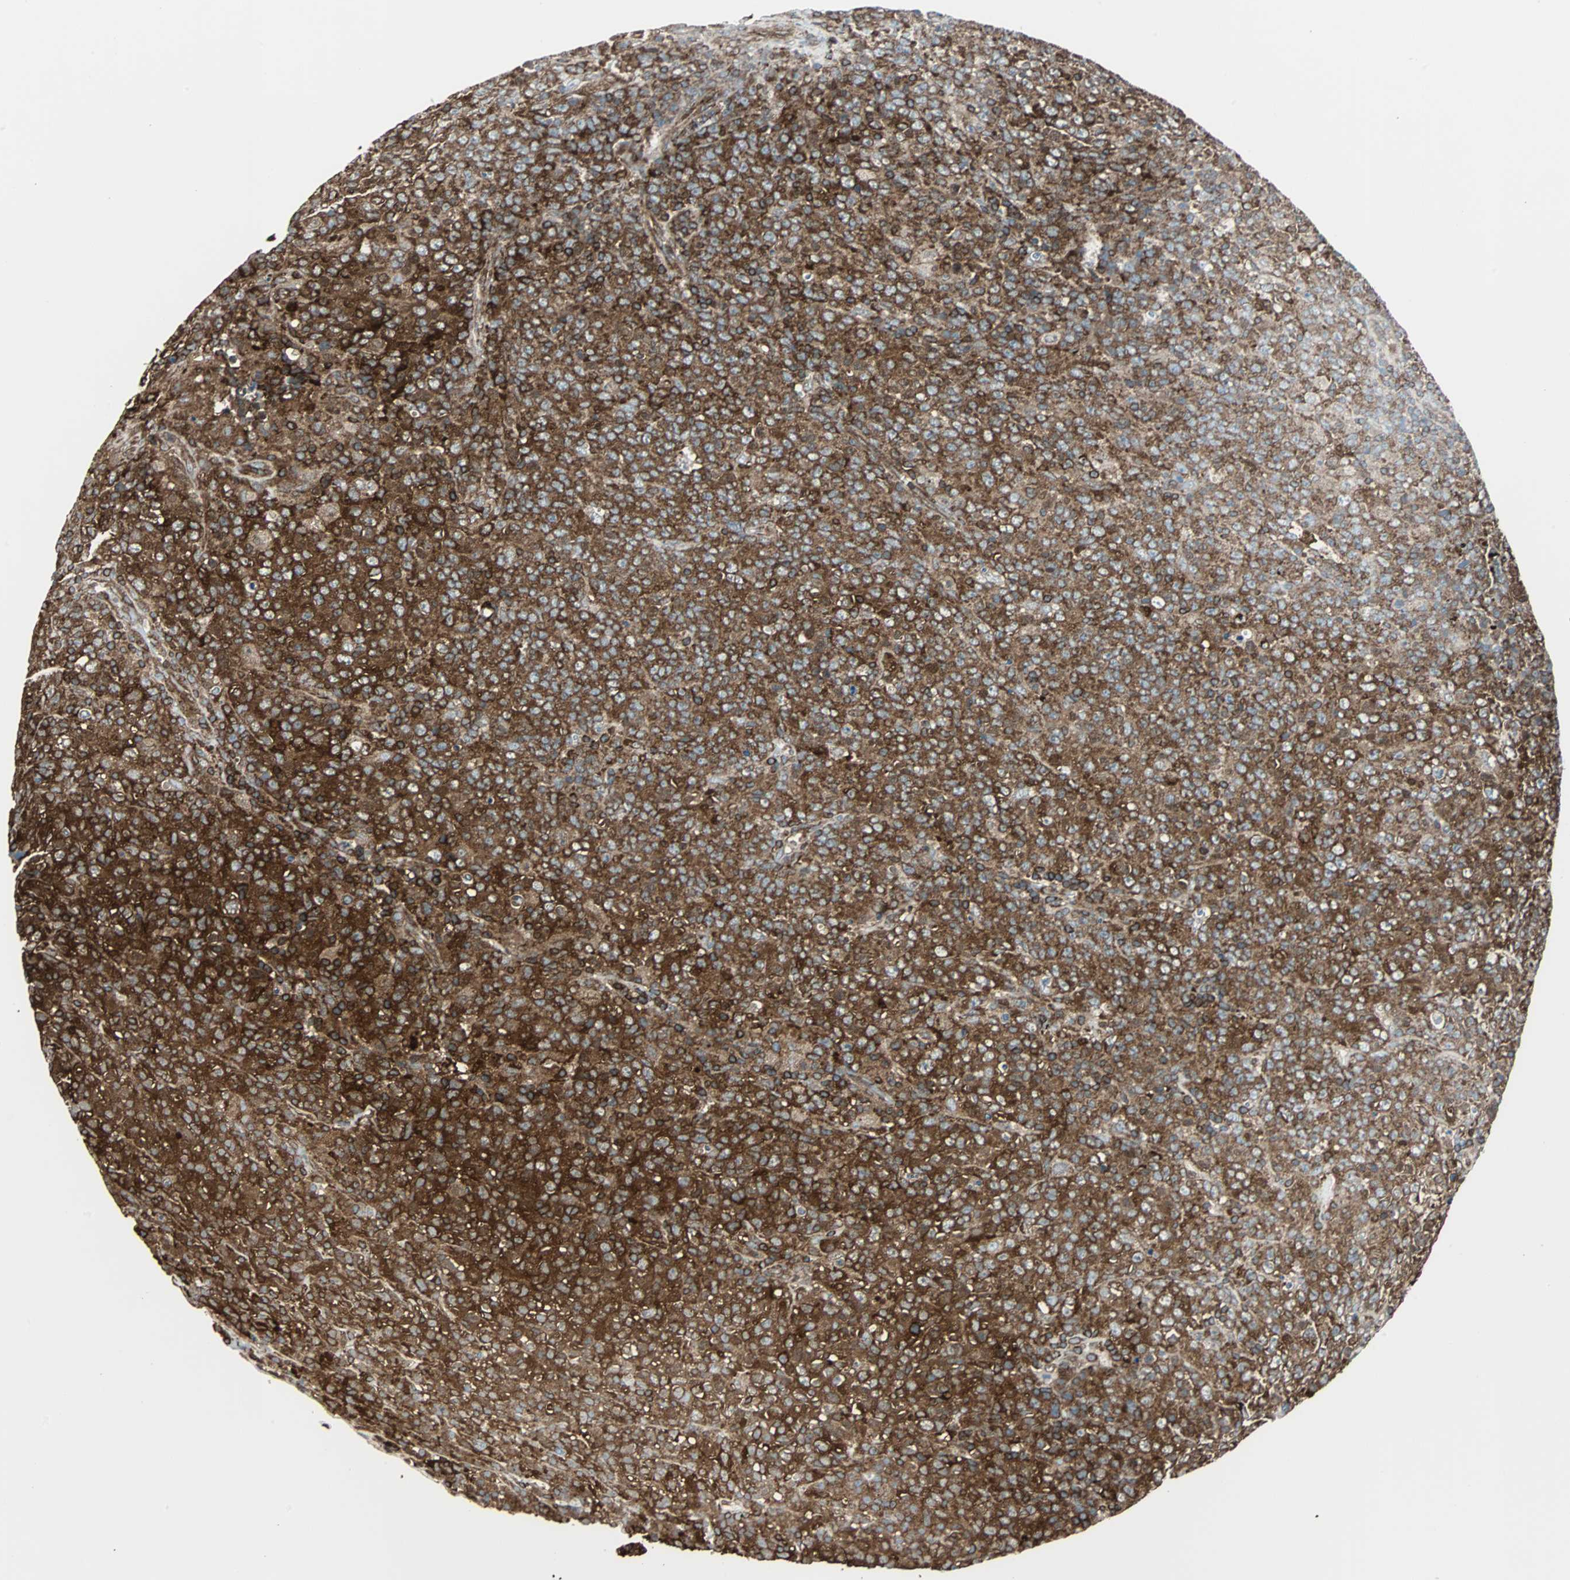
{"staining": {"intensity": "strong", "quantity": ">75%", "location": "cytoplasmic/membranous"}, "tissue": "lymphoma", "cell_type": "Tumor cells", "image_type": "cancer", "snomed": [{"axis": "morphology", "description": "Malignant lymphoma, non-Hodgkin's type, High grade"}, {"axis": "topography", "description": "Tonsil"}], "caption": "About >75% of tumor cells in human lymphoma reveal strong cytoplasmic/membranous protein positivity as visualized by brown immunohistochemical staining.", "gene": "RELA", "patient": {"sex": "female", "age": 36}}